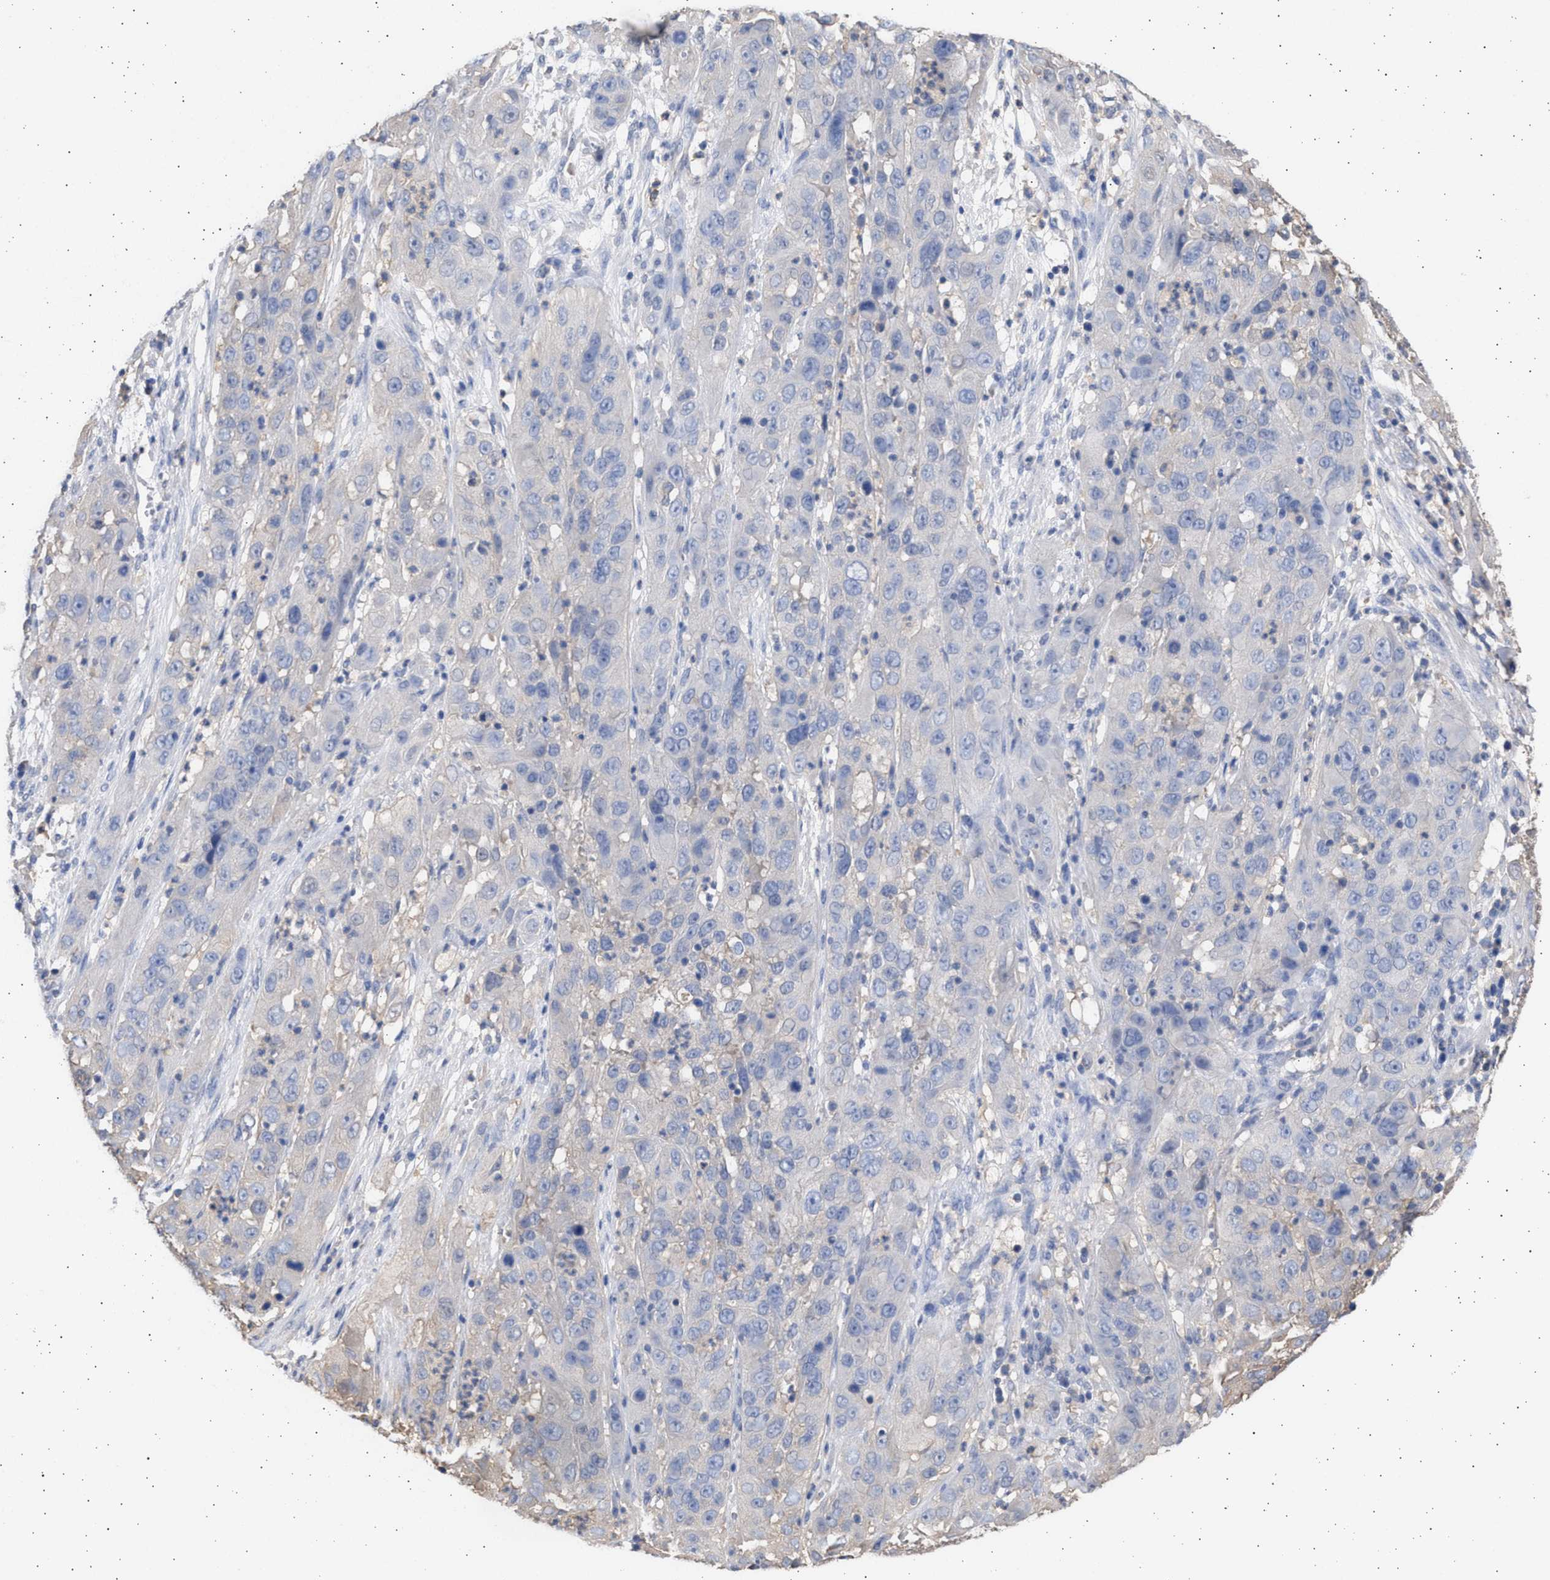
{"staining": {"intensity": "negative", "quantity": "none", "location": "none"}, "tissue": "cervical cancer", "cell_type": "Tumor cells", "image_type": "cancer", "snomed": [{"axis": "morphology", "description": "Squamous cell carcinoma, NOS"}, {"axis": "topography", "description": "Cervix"}], "caption": "Immunohistochemistry (IHC) of human cervical squamous cell carcinoma reveals no positivity in tumor cells.", "gene": "ALDOC", "patient": {"sex": "female", "age": 32}}